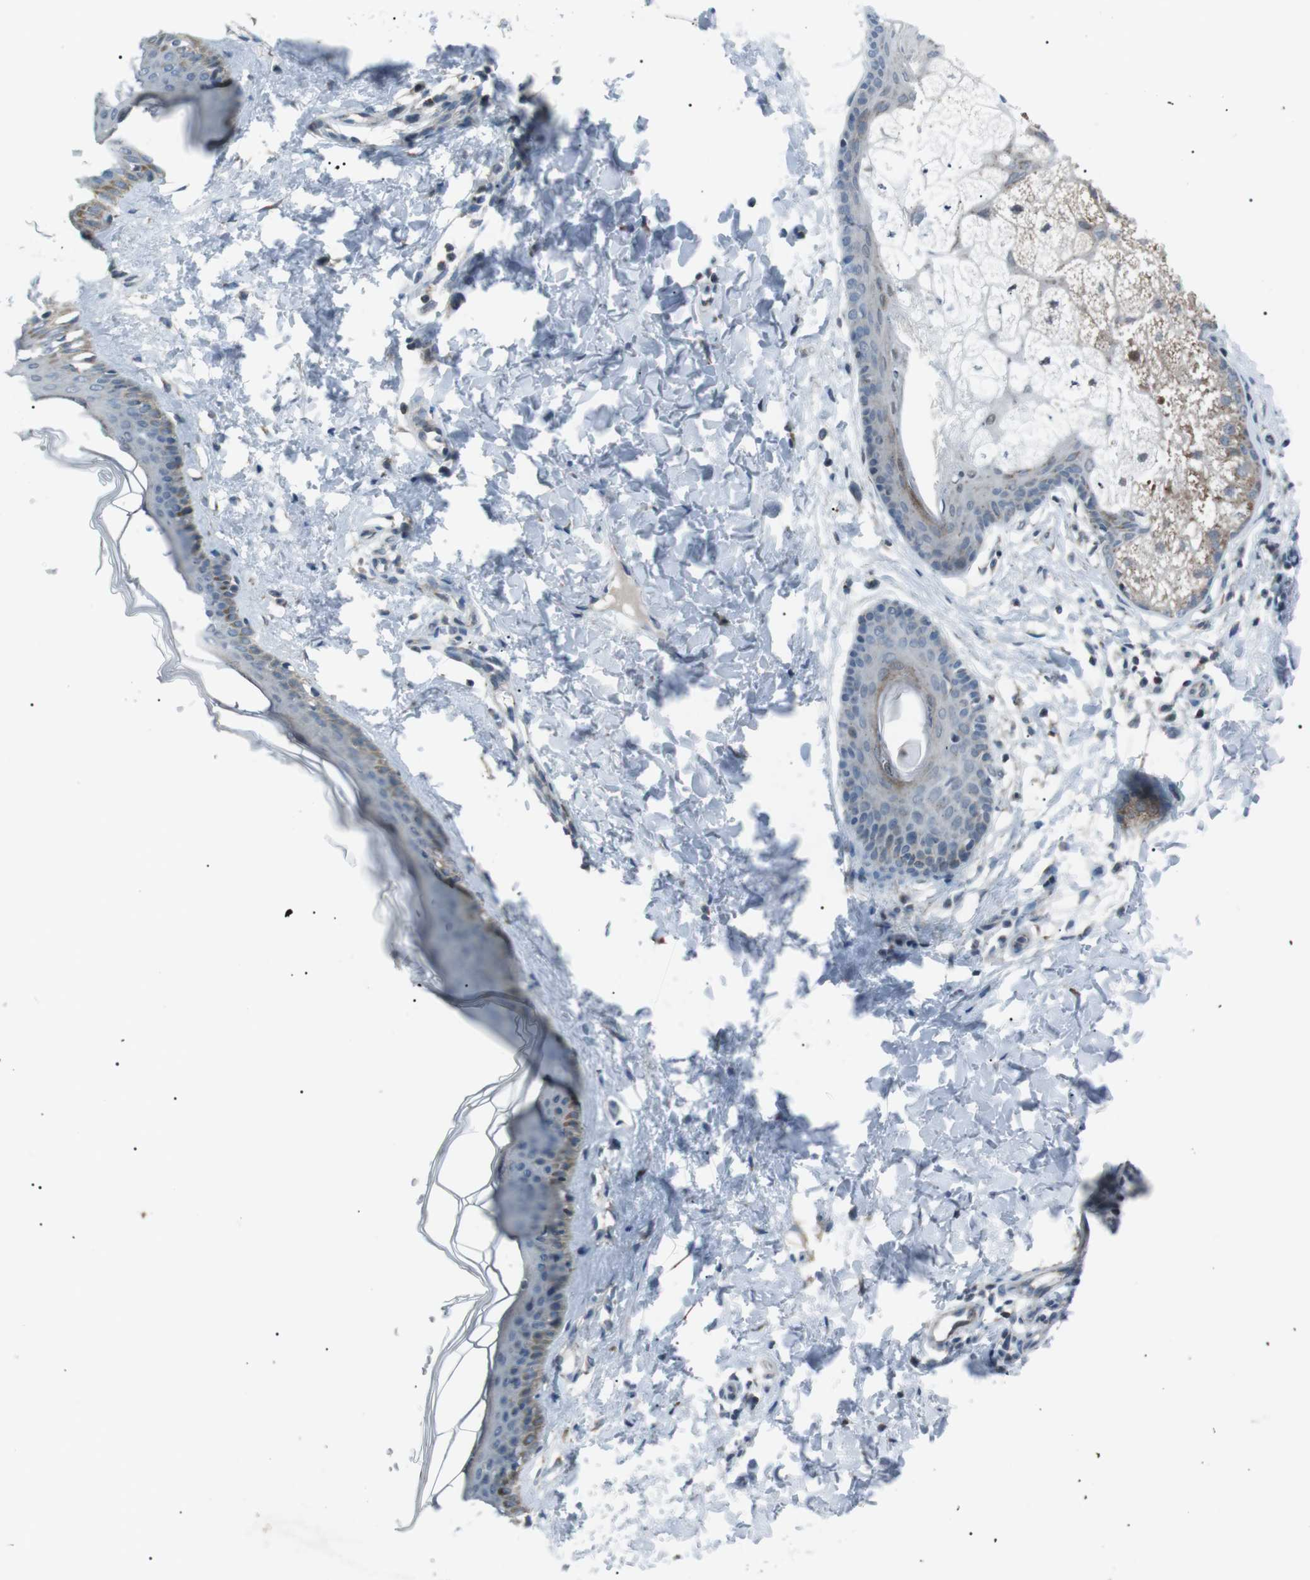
{"staining": {"intensity": "negative", "quantity": "none", "location": "none"}, "tissue": "skin", "cell_type": "Fibroblasts", "image_type": "normal", "snomed": [{"axis": "morphology", "description": "Normal tissue, NOS"}, {"axis": "topography", "description": "Skin"}], "caption": "IHC micrograph of normal skin stained for a protein (brown), which shows no staining in fibroblasts.", "gene": "ARID5B", "patient": {"sex": "female", "age": 41}}